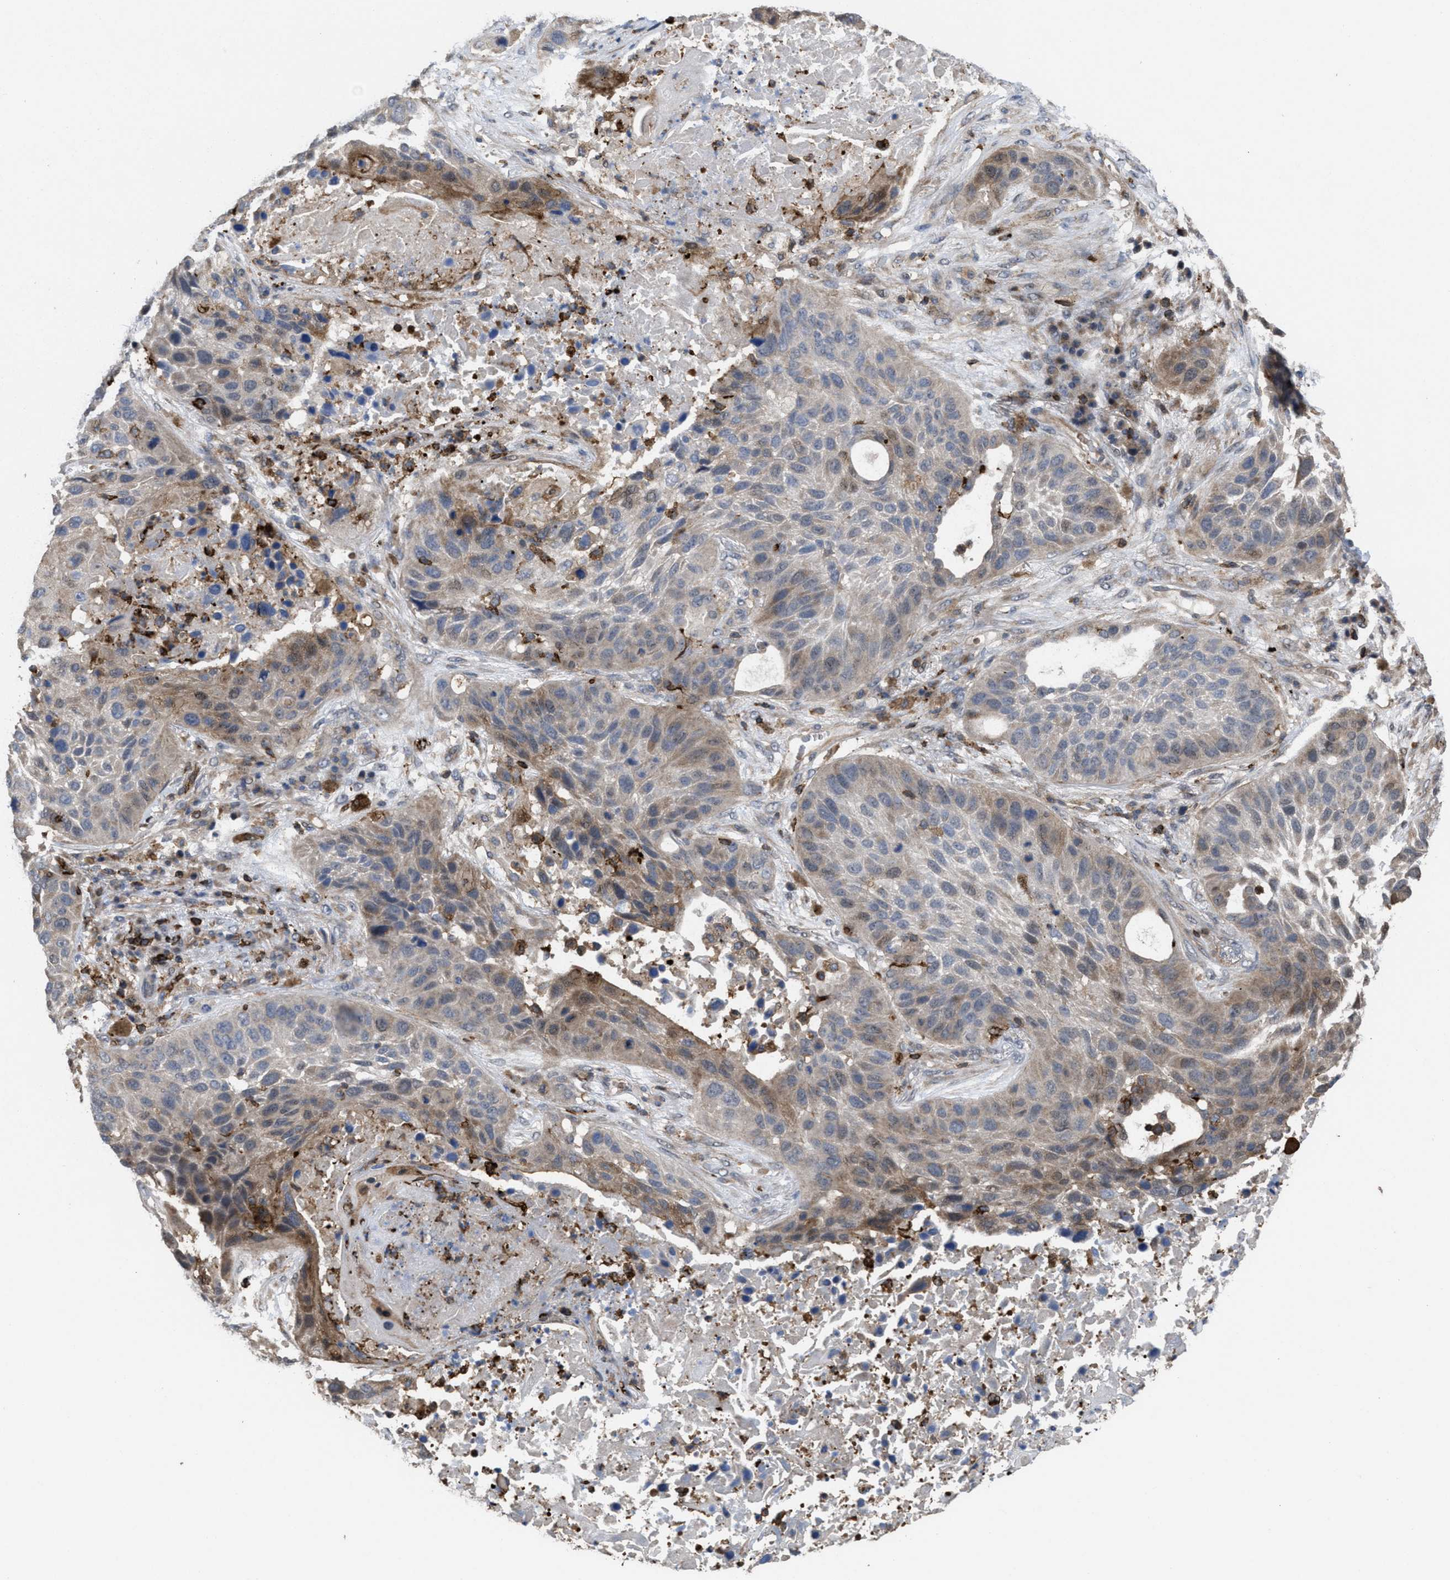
{"staining": {"intensity": "weak", "quantity": "25%-75%", "location": "cytoplasmic/membranous"}, "tissue": "lung cancer", "cell_type": "Tumor cells", "image_type": "cancer", "snomed": [{"axis": "morphology", "description": "Squamous cell carcinoma, NOS"}, {"axis": "topography", "description": "Lung"}], "caption": "IHC micrograph of neoplastic tissue: squamous cell carcinoma (lung) stained using immunohistochemistry (IHC) exhibits low levels of weak protein expression localized specifically in the cytoplasmic/membranous of tumor cells, appearing as a cytoplasmic/membranous brown color.", "gene": "PTPRE", "patient": {"sex": "male", "age": 57}}